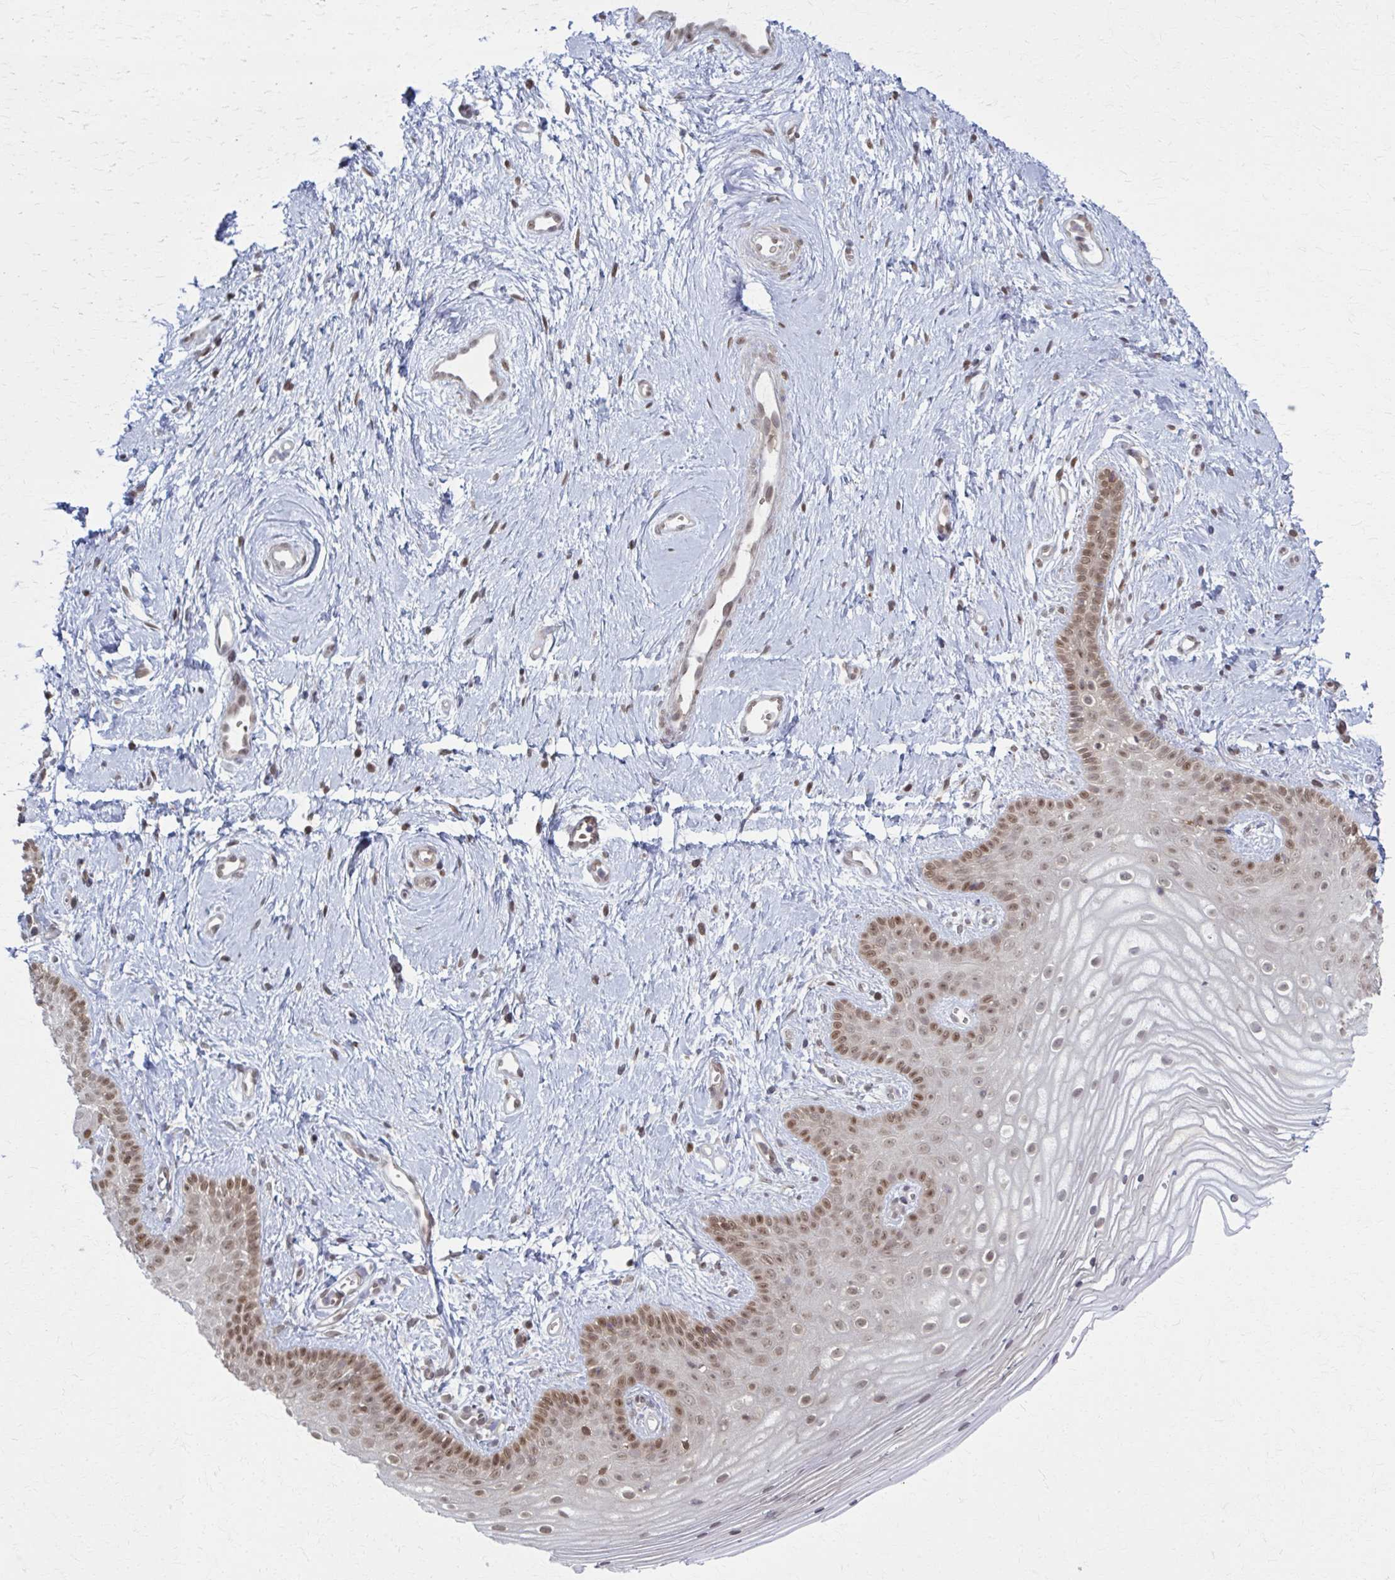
{"staining": {"intensity": "moderate", "quantity": "<25%", "location": "nuclear"}, "tissue": "vagina", "cell_type": "Squamous epithelial cells", "image_type": "normal", "snomed": [{"axis": "morphology", "description": "Normal tissue, NOS"}, {"axis": "topography", "description": "Vagina"}], "caption": "DAB (3,3'-diaminobenzidine) immunohistochemical staining of normal human vagina shows moderate nuclear protein positivity in approximately <25% of squamous epithelial cells.", "gene": "MDH1", "patient": {"sex": "female", "age": 38}}